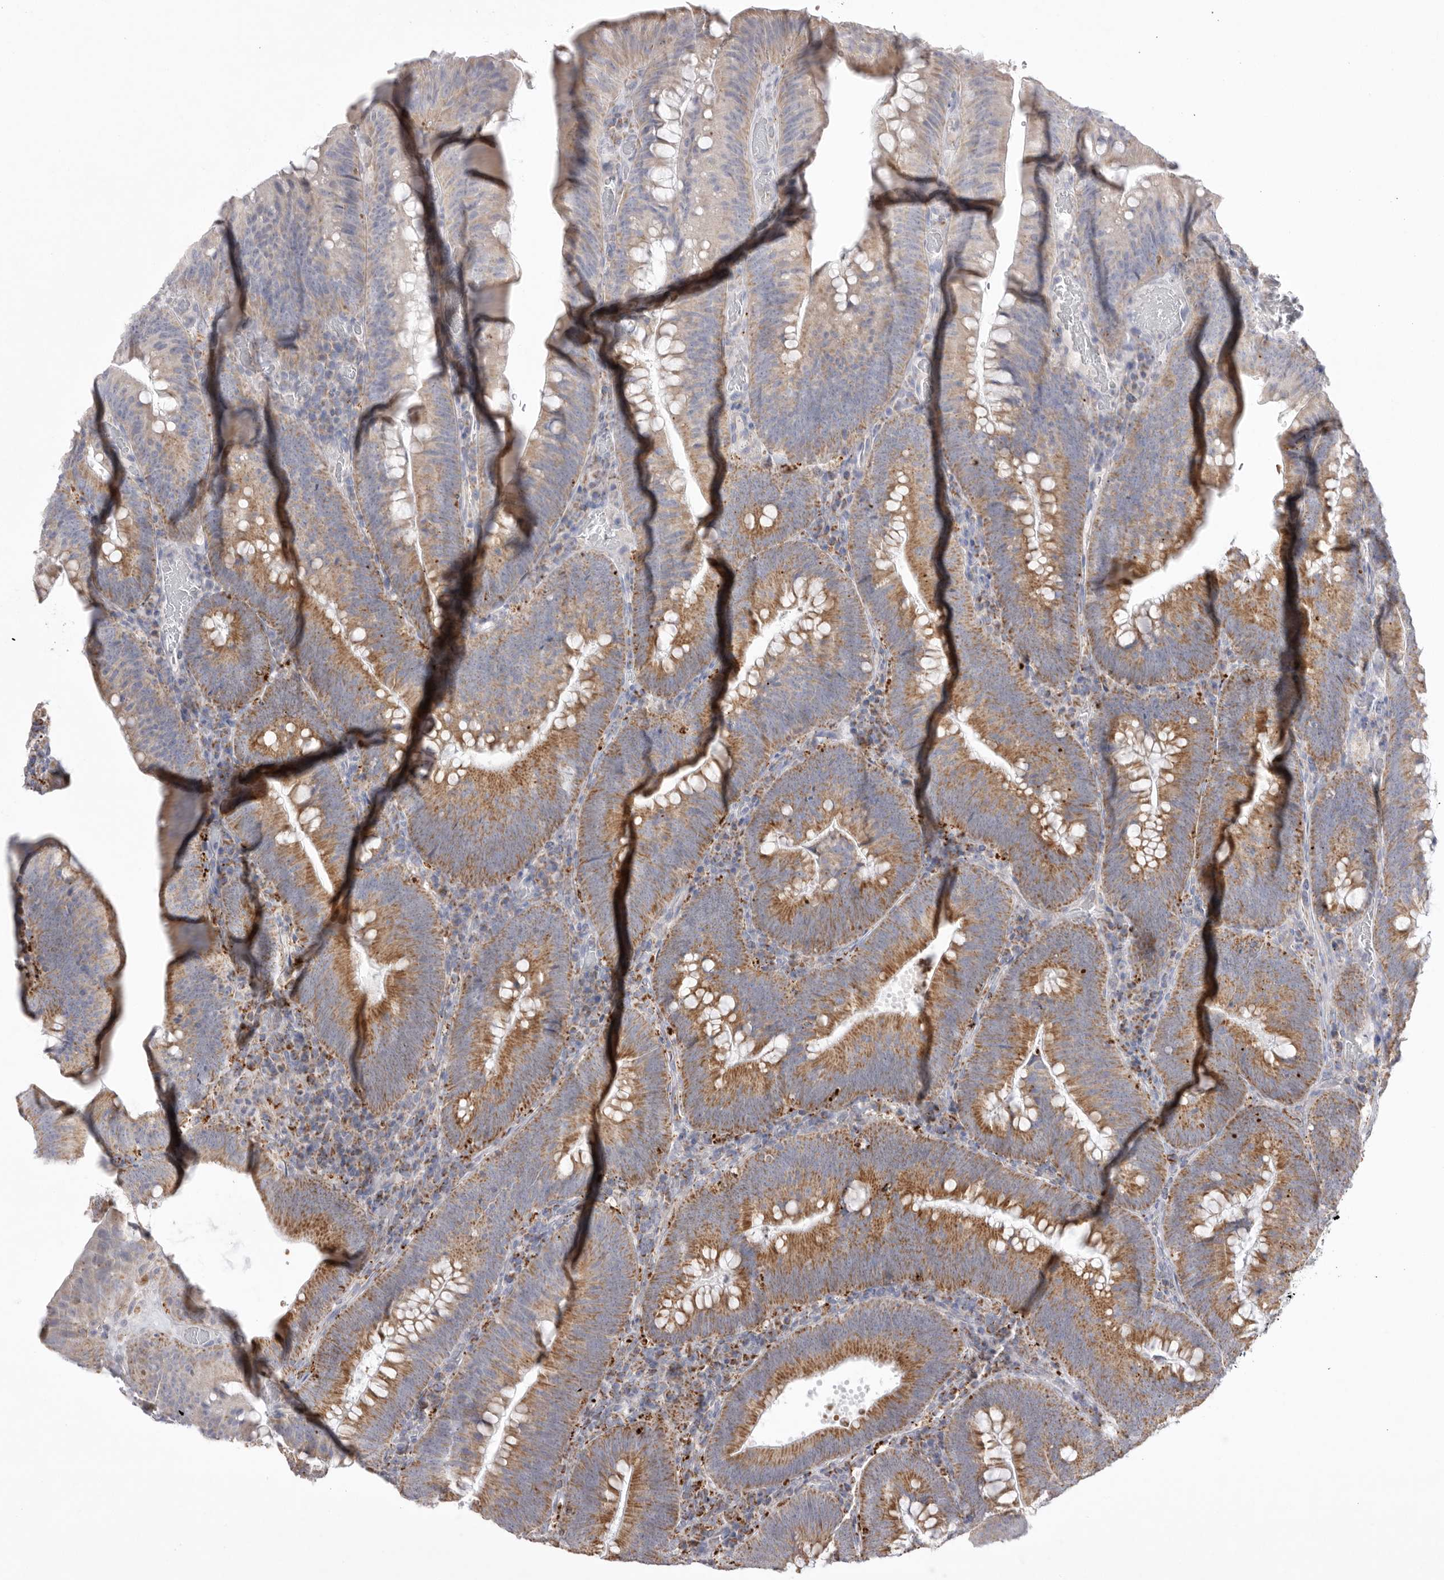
{"staining": {"intensity": "moderate", "quantity": ">75%", "location": "cytoplasmic/membranous"}, "tissue": "colorectal cancer", "cell_type": "Tumor cells", "image_type": "cancer", "snomed": [{"axis": "morphology", "description": "Normal tissue, NOS"}, {"axis": "topography", "description": "Colon"}], "caption": "Immunohistochemical staining of colorectal cancer reveals moderate cytoplasmic/membranous protein positivity in about >75% of tumor cells.", "gene": "VDAC3", "patient": {"sex": "female", "age": 82}}